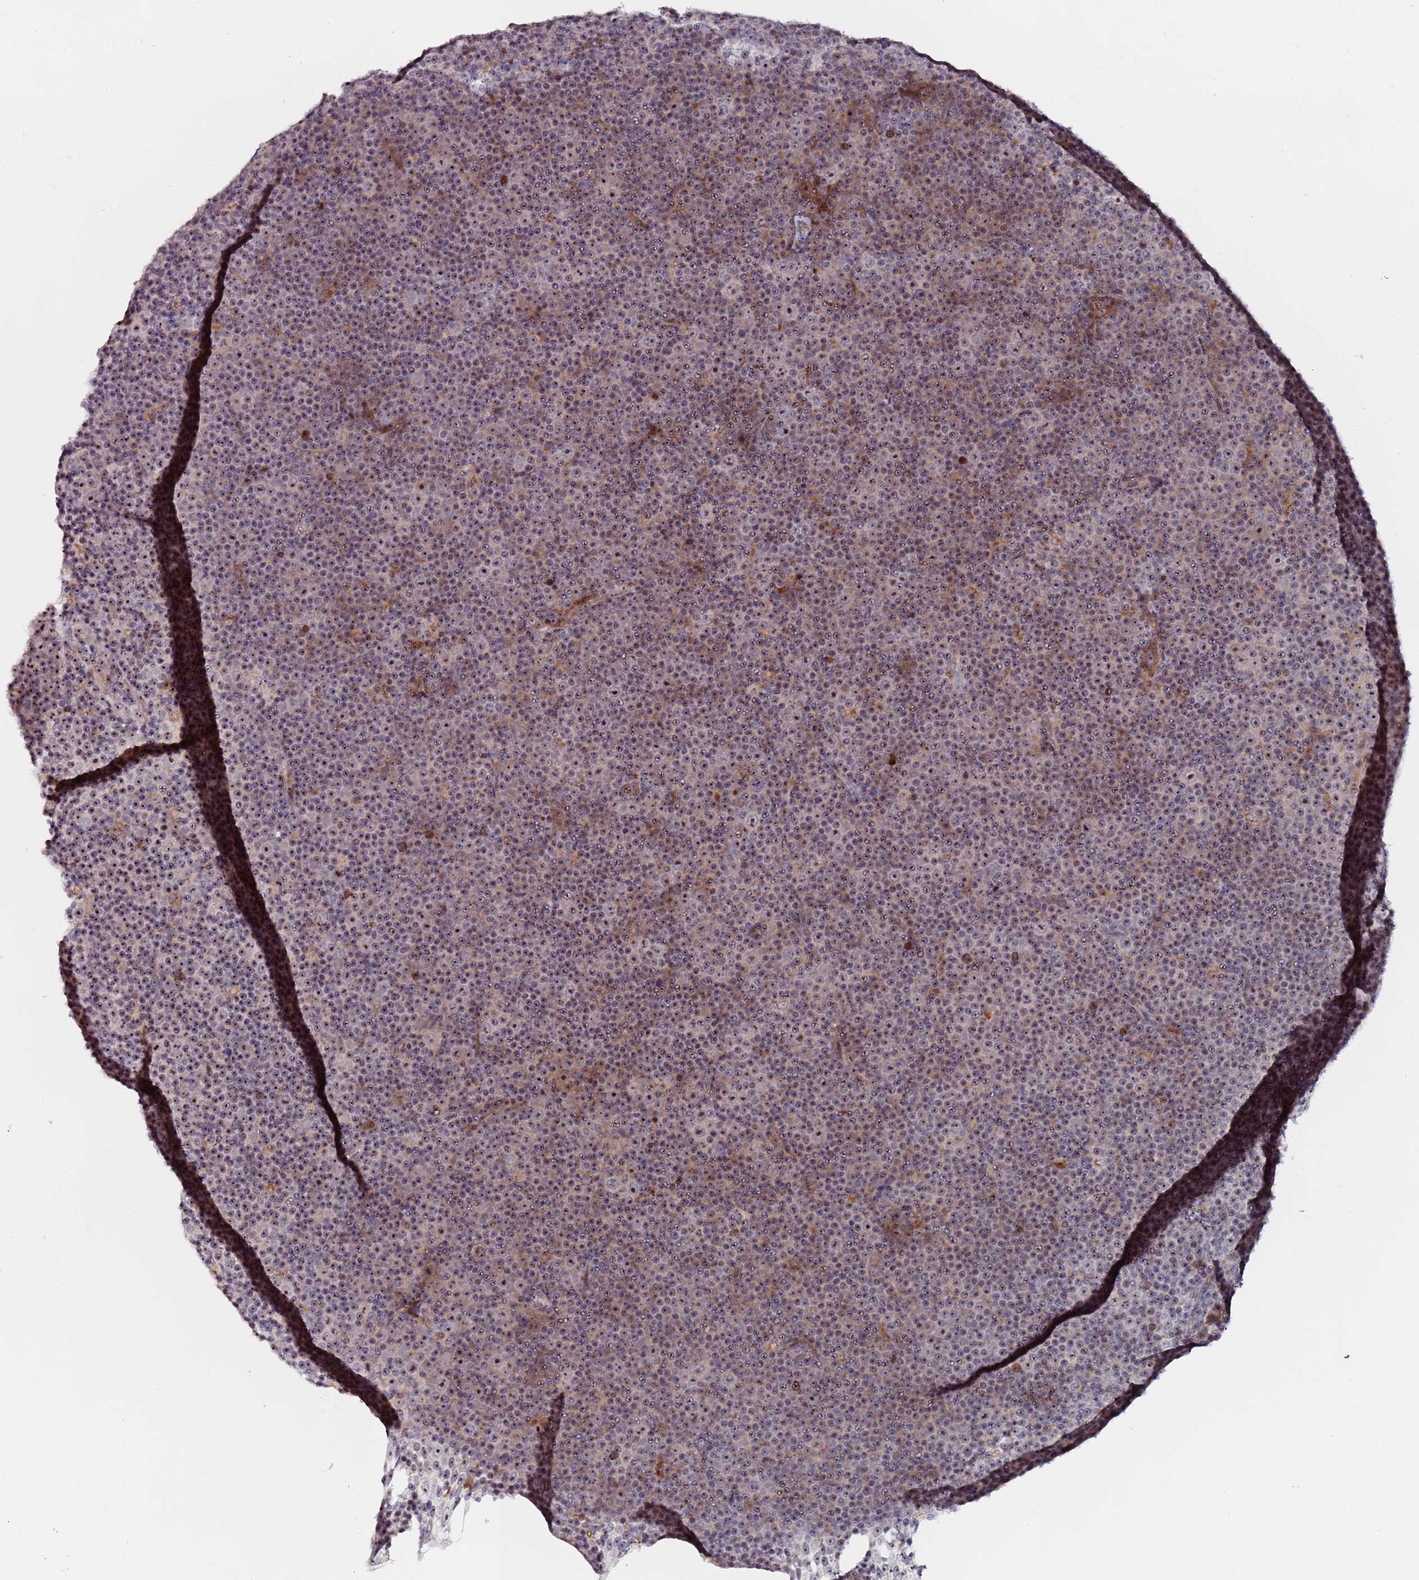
{"staining": {"intensity": "strong", "quantity": "25%-75%", "location": "cytoplasmic/membranous,nuclear"}, "tissue": "lymphoma", "cell_type": "Tumor cells", "image_type": "cancer", "snomed": [{"axis": "morphology", "description": "Malignant lymphoma, non-Hodgkin's type, Low grade"}, {"axis": "topography", "description": "Lymph node"}], "caption": "Lymphoma tissue exhibits strong cytoplasmic/membranous and nuclear staining in approximately 25%-75% of tumor cells", "gene": "KRI1", "patient": {"sex": "female", "age": 67}}